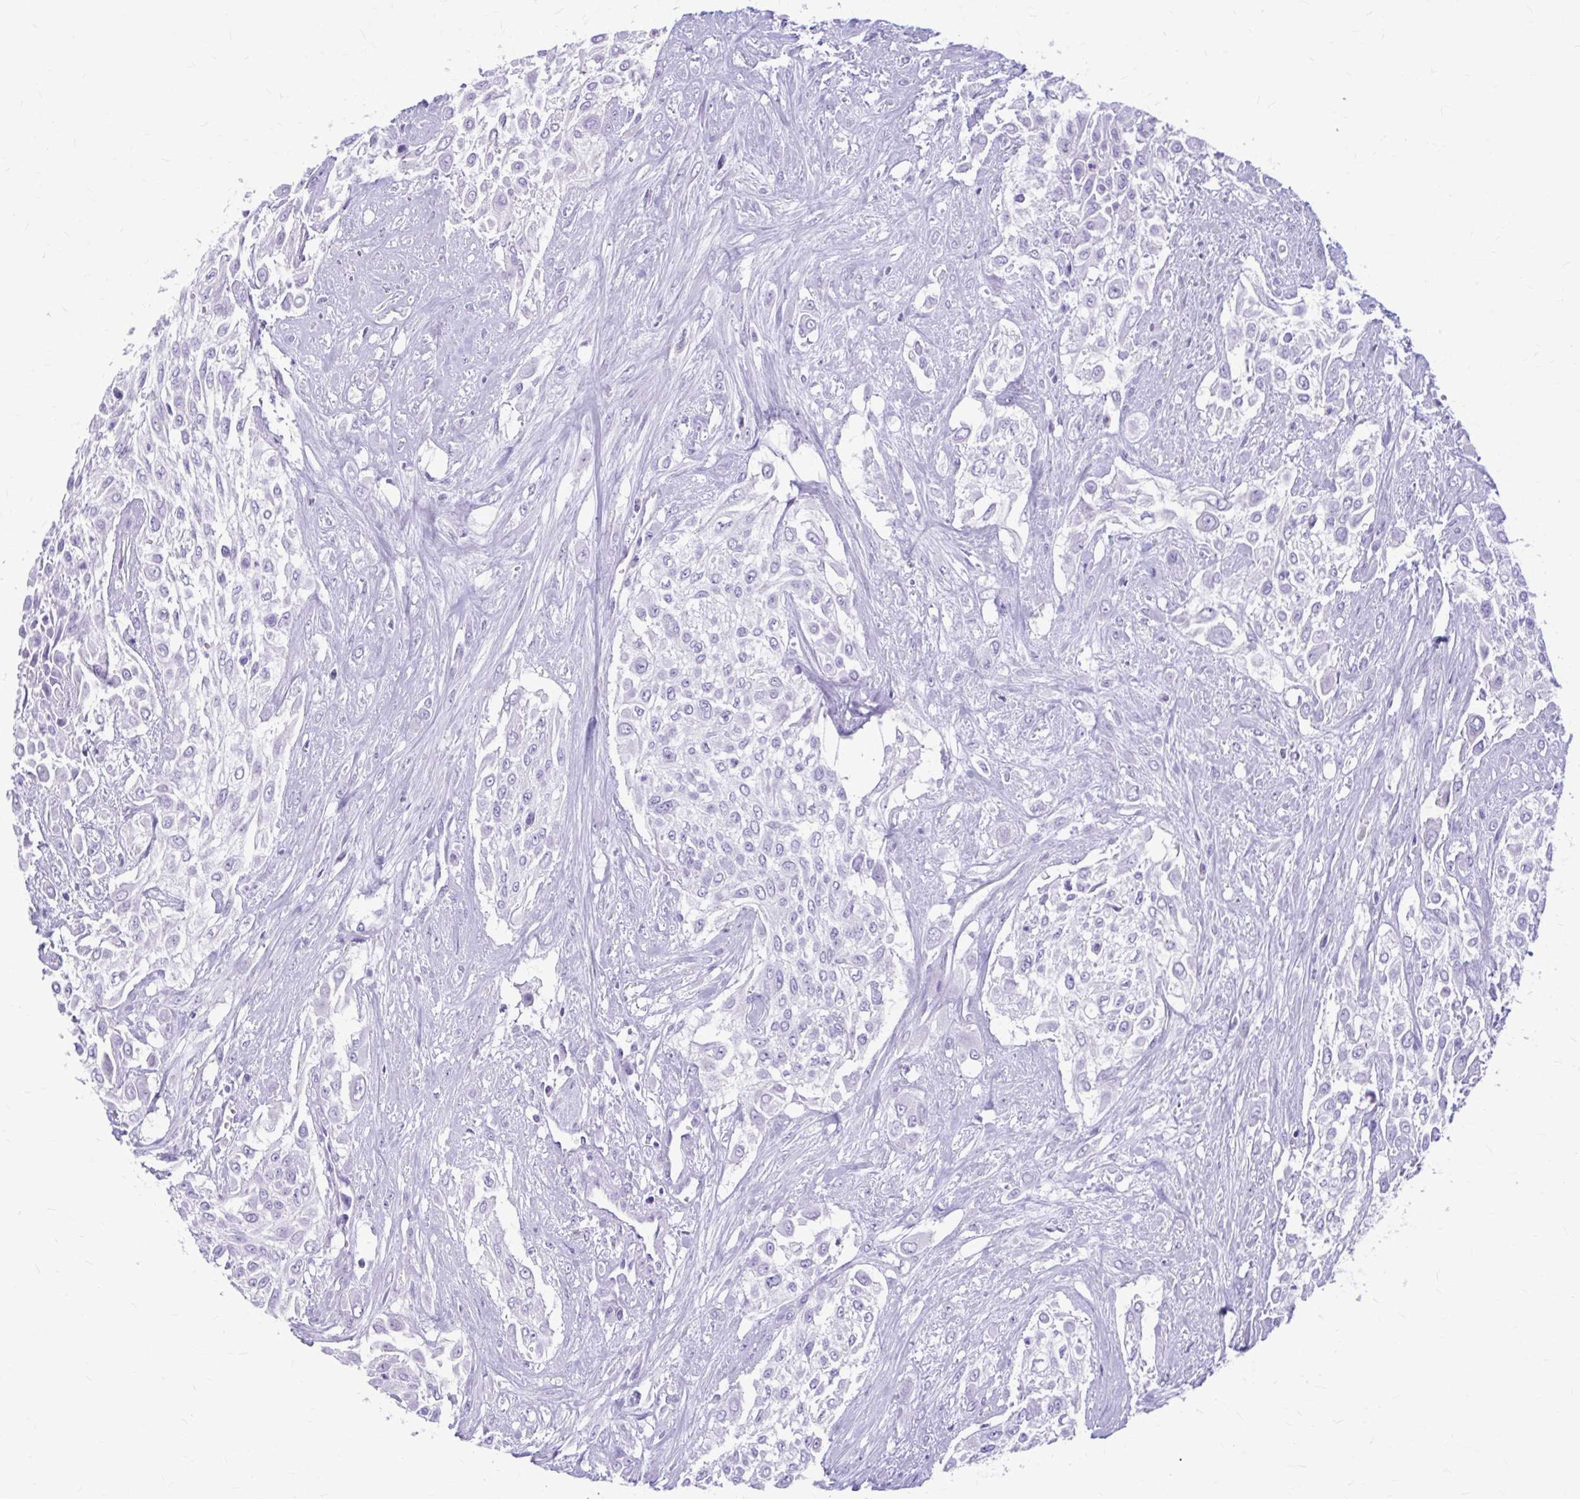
{"staining": {"intensity": "negative", "quantity": "none", "location": "none"}, "tissue": "urothelial cancer", "cell_type": "Tumor cells", "image_type": "cancer", "snomed": [{"axis": "morphology", "description": "Urothelial carcinoma, High grade"}, {"axis": "topography", "description": "Urinary bladder"}], "caption": "High power microscopy micrograph of an immunohistochemistry (IHC) image of urothelial cancer, revealing no significant staining in tumor cells.", "gene": "KLHDC7A", "patient": {"sex": "male", "age": 57}}